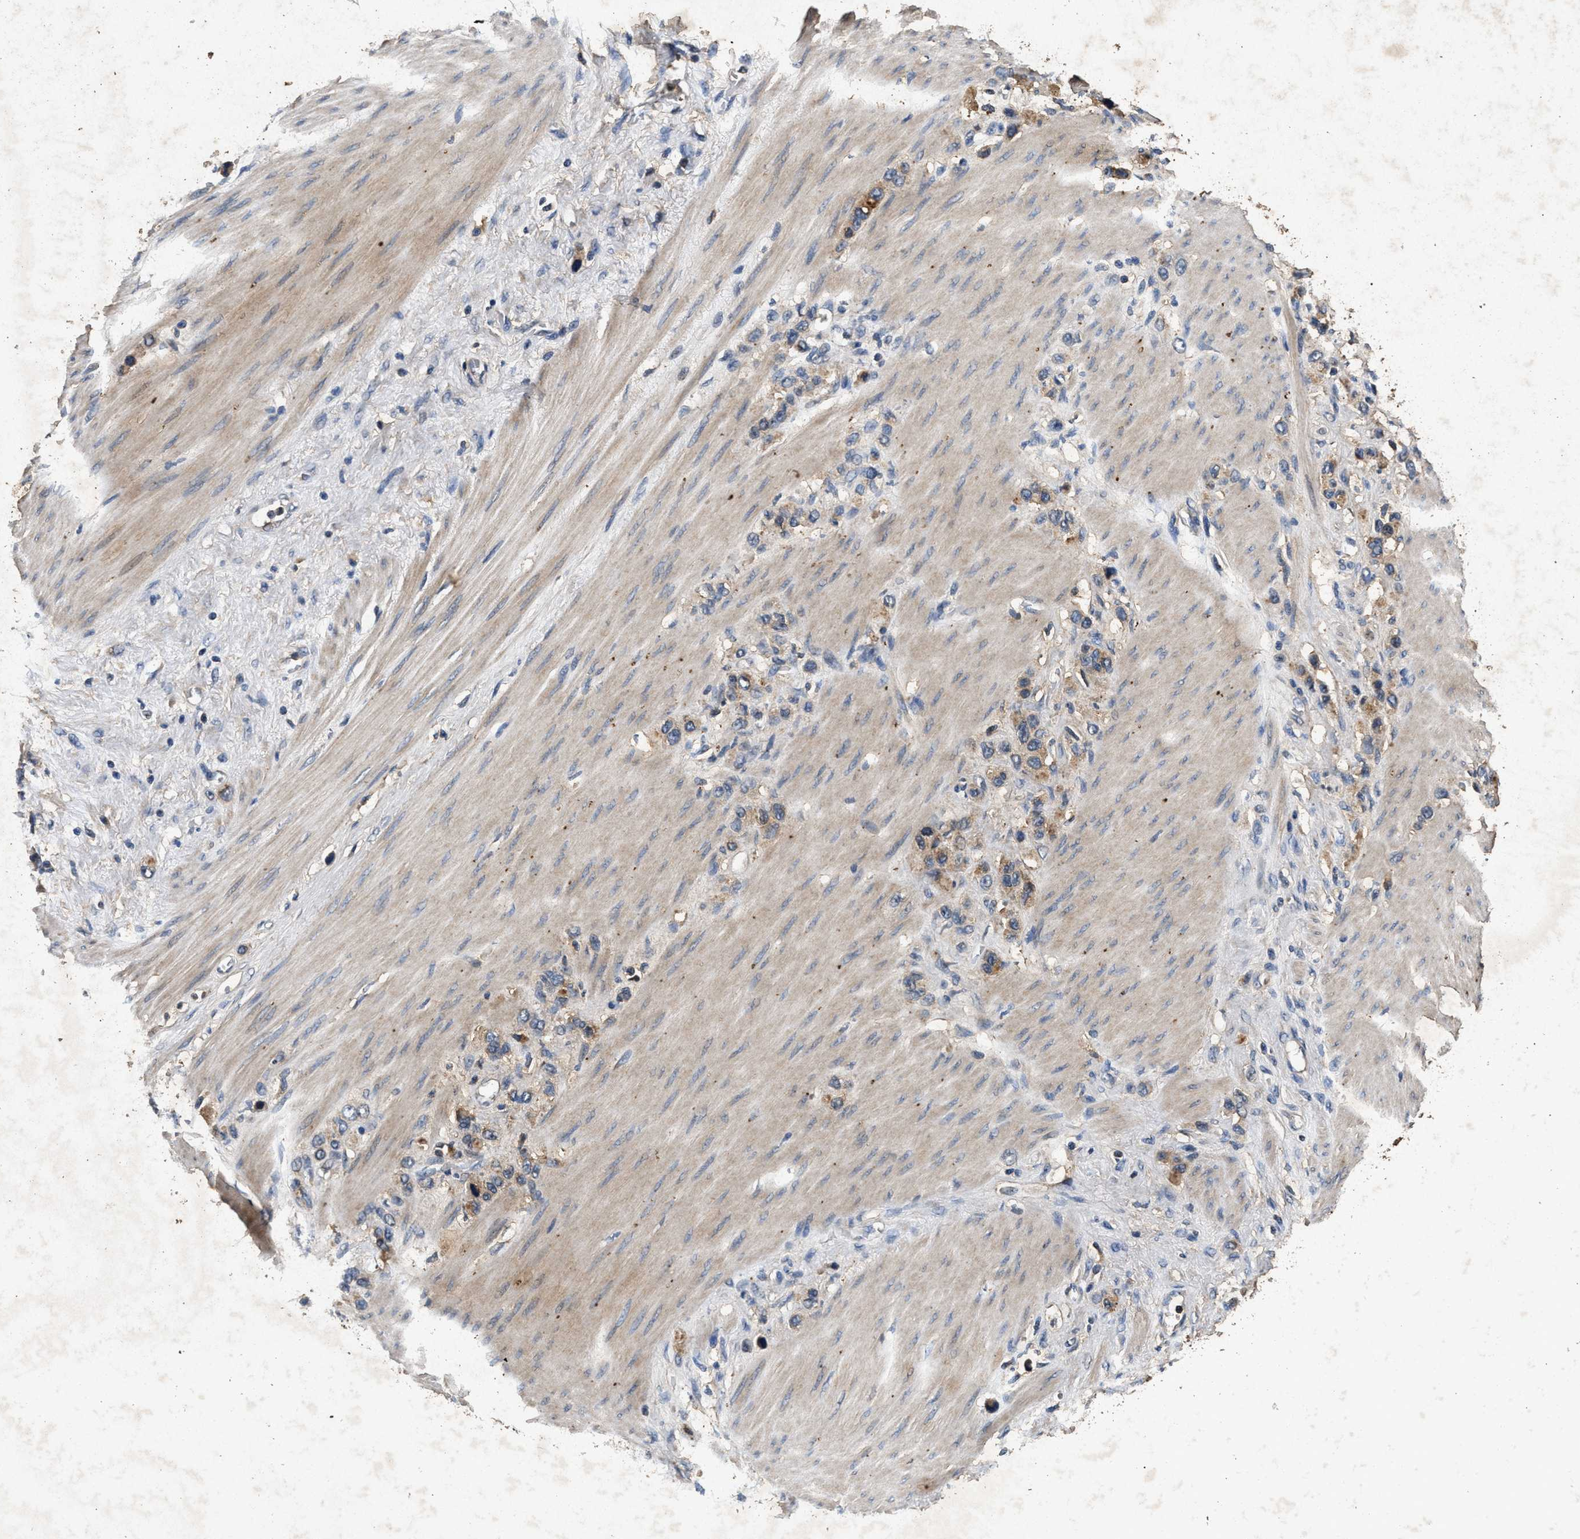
{"staining": {"intensity": "moderate", "quantity": "25%-75%", "location": "cytoplasmic/membranous"}, "tissue": "stomach cancer", "cell_type": "Tumor cells", "image_type": "cancer", "snomed": [{"axis": "morphology", "description": "Adenocarcinoma, NOS"}, {"axis": "morphology", "description": "Adenocarcinoma, High grade"}, {"axis": "topography", "description": "Stomach, upper"}, {"axis": "topography", "description": "Stomach, lower"}], "caption": "IHC of human stomach cancer shows medium levels of moderate cytoplasmic/membranous staining in about 25%-75% of tumor cells.", "gene": "PPP1CC", "patient": {"sex": "female", "age": 65}}